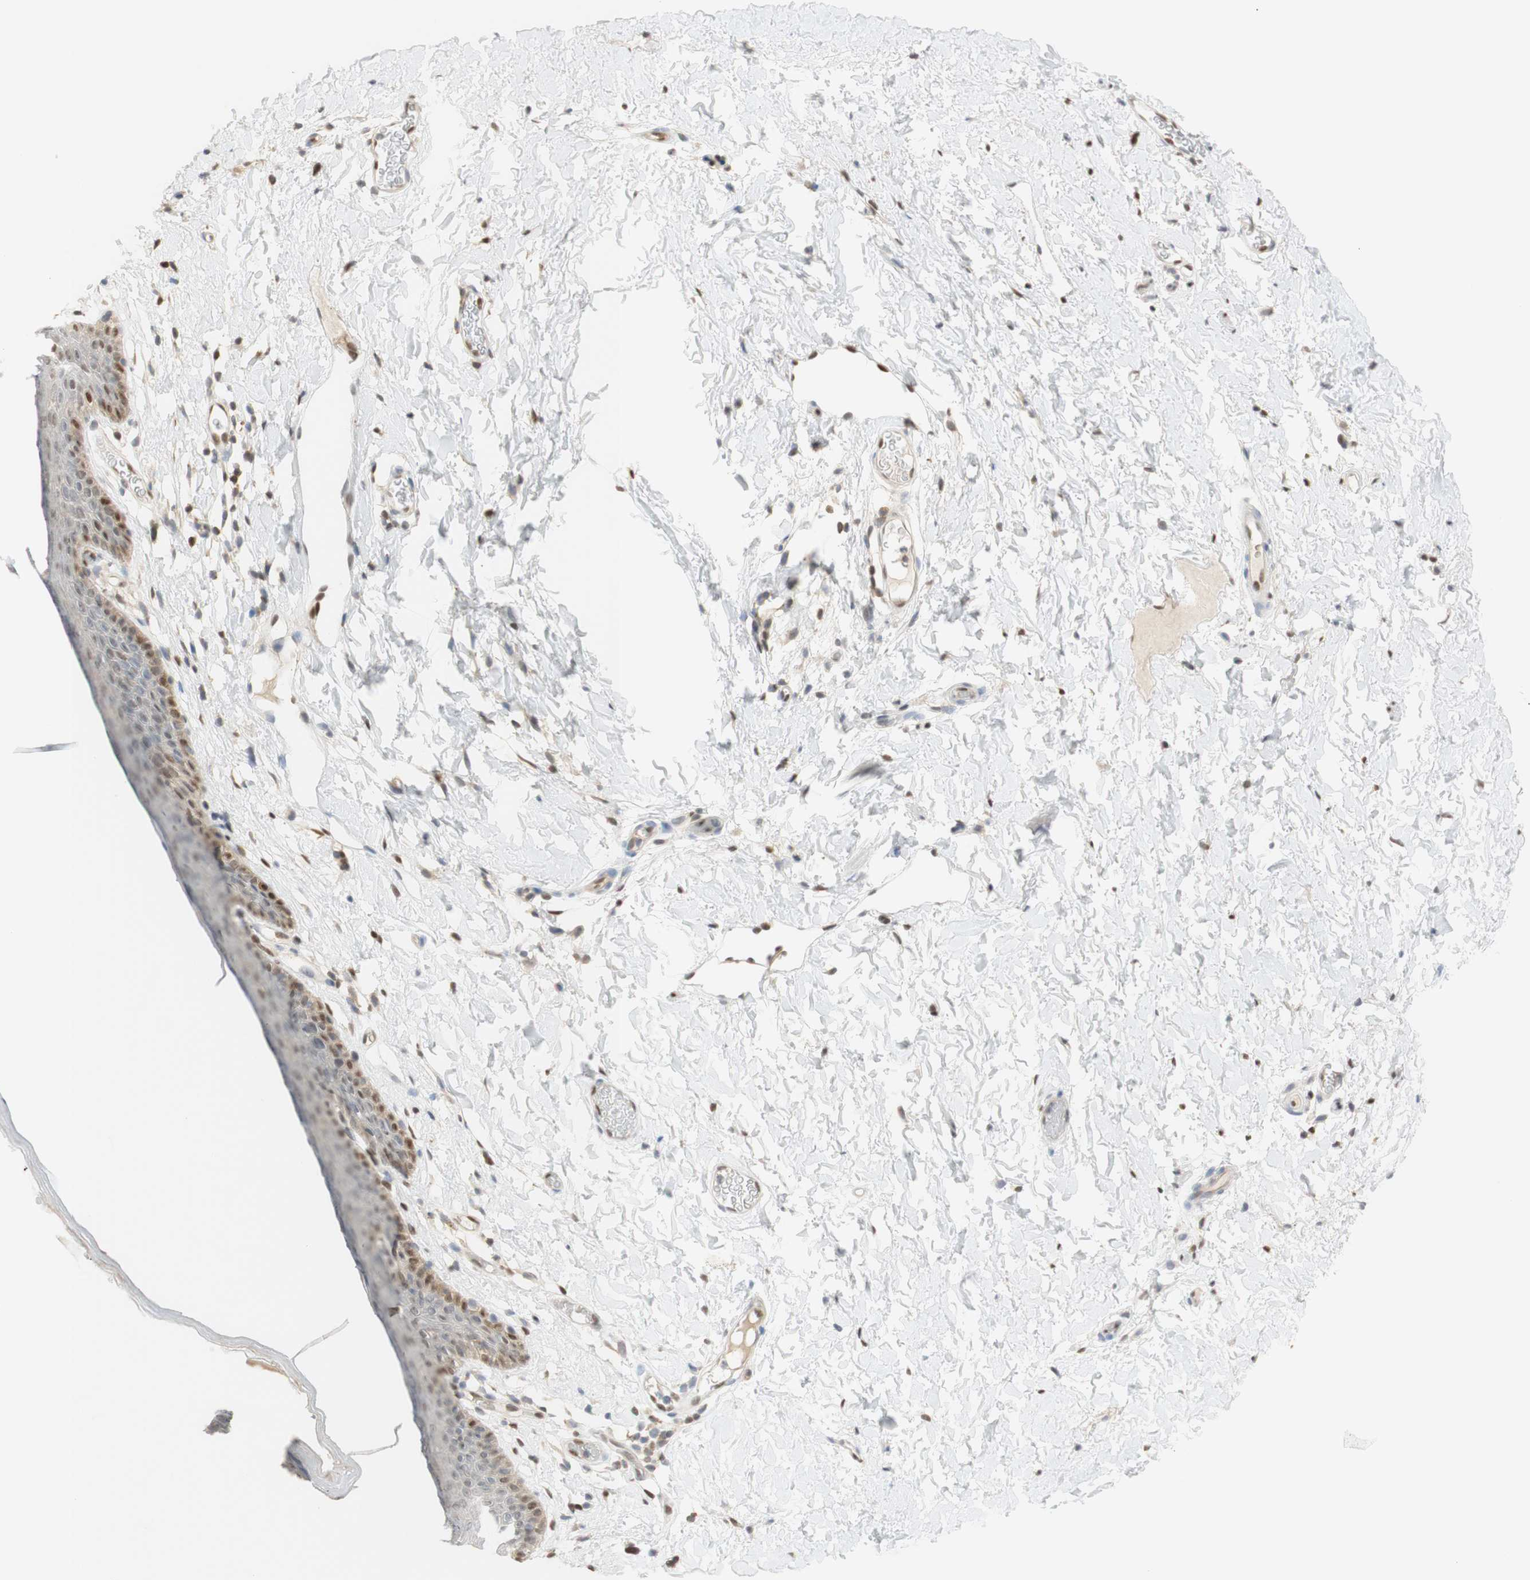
{"staining": {"intensity": "moderate", "quantity": "<25%", "location": "cytoplasmic/membranous,nuclear"}, "tissue": "skin", "cell_type": "Epidermal cells", "image_type": "normal", "snomed": [{"axis": "morphology", "description": "Normal tissue, NOS"}, {"axis": "topography", "description": "Adipose tissue"}, {"axis": "topography", "description": "Vascular tissue"}, {"axis": "topography", "description": "Anal"}, {"axis": "topography", "description": "Peripheral nerve tissue"}], "caption": "A brown stain labels moderate cytoplasmic/membranous,nuclear positivity of a protein in epidermal cells of benign skin.", "gene": "NAP1L4", "patient": {"sex": "female", "age": 54}}